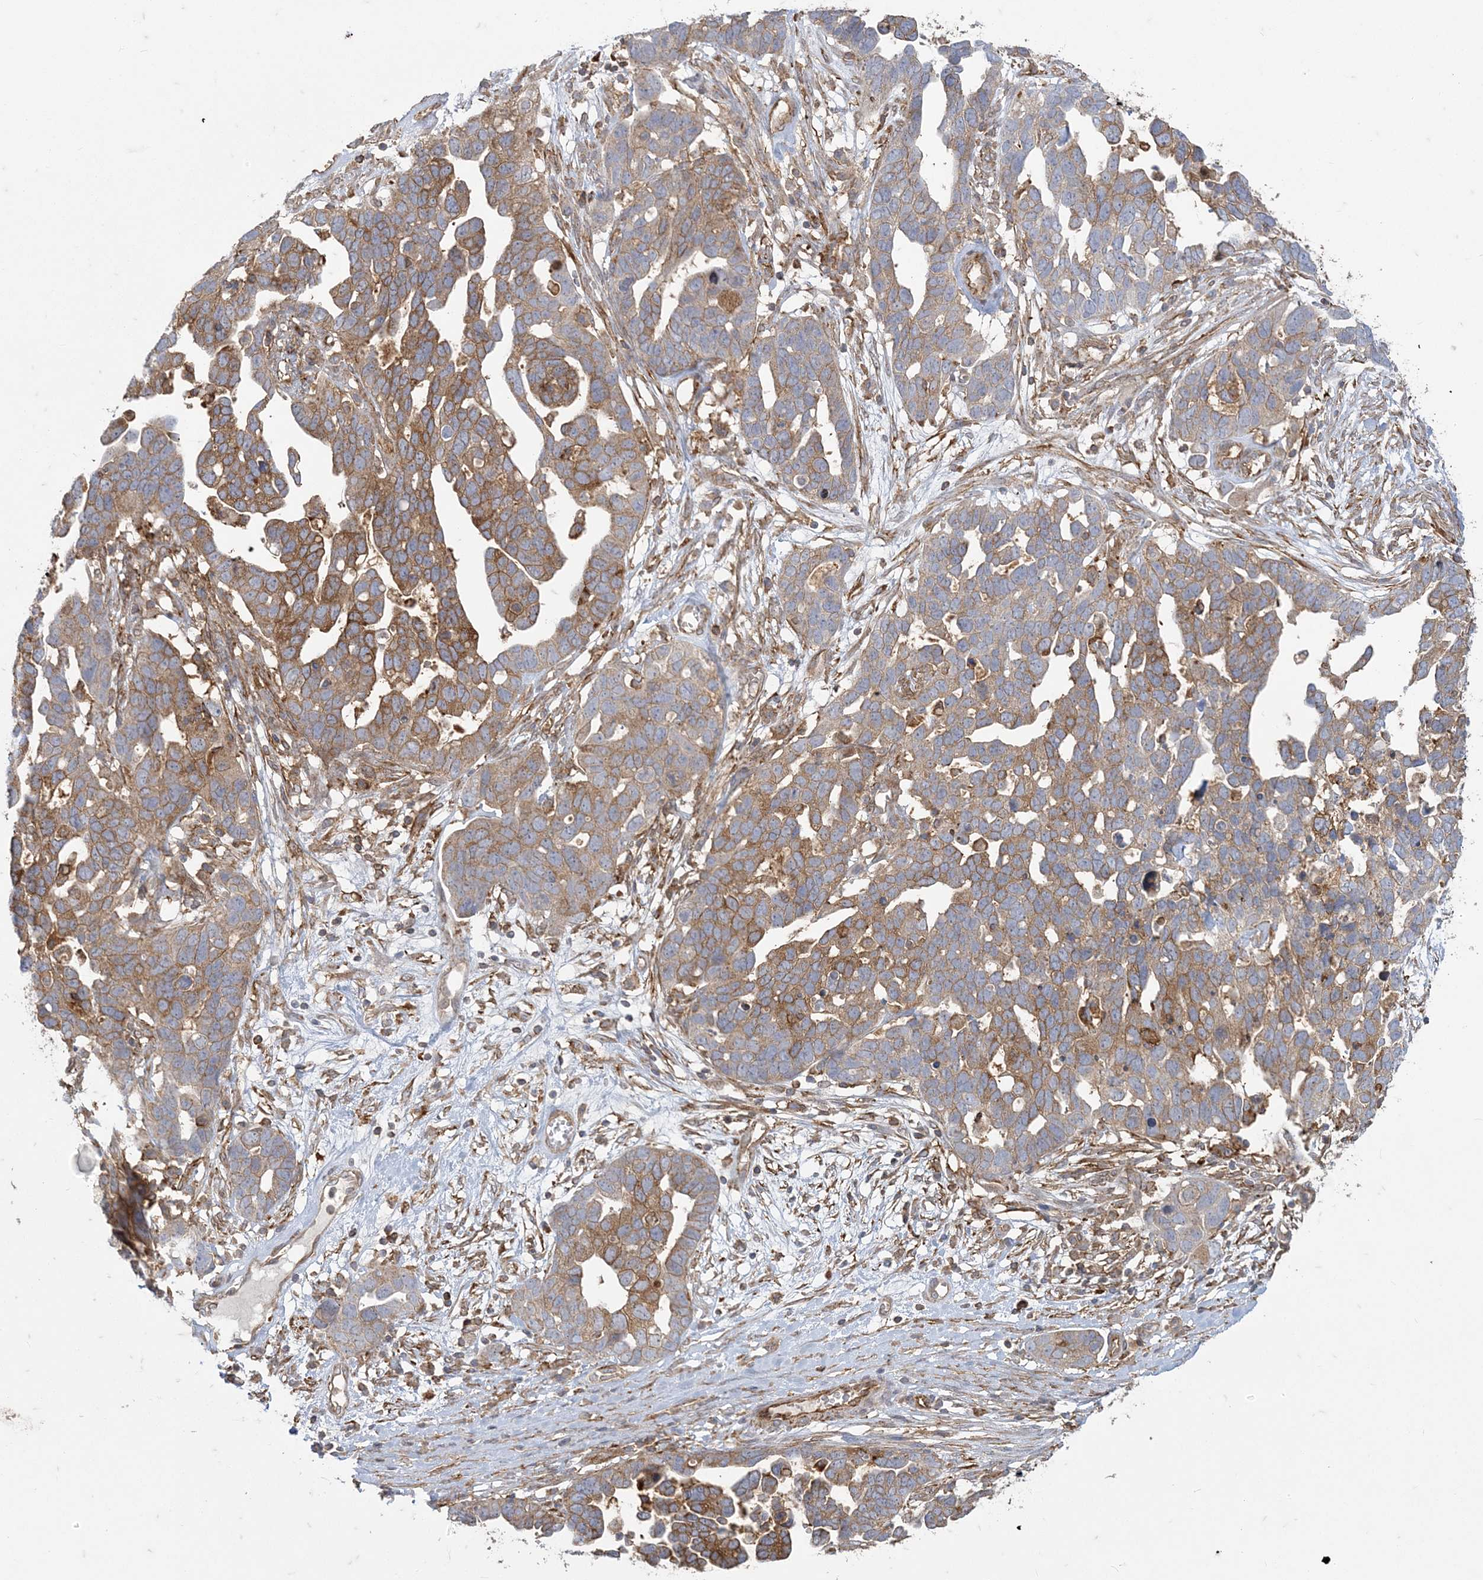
{"staining": {"intensity": "moderate", "quantity": ">75%", "location": "cytoplasmic/membranous"}, "tissue": "ovarian cancer", "cell_type": "Tumor cells", "image_type": "cancer", "snomed": [{"axis": "morphology", "description": "Cystadenocarcinoma, serous, NOS"}, {"axis": "topography", "description": "Ovary"}], "caption": "Tumor cells exhibit moderate cytoplasmic/membranous positivity in approximately >75% of cells in ovarian serous cystadenocarcinoma.", "gene": "DERL3", "patient": {"sex": "female", "age": 54}}